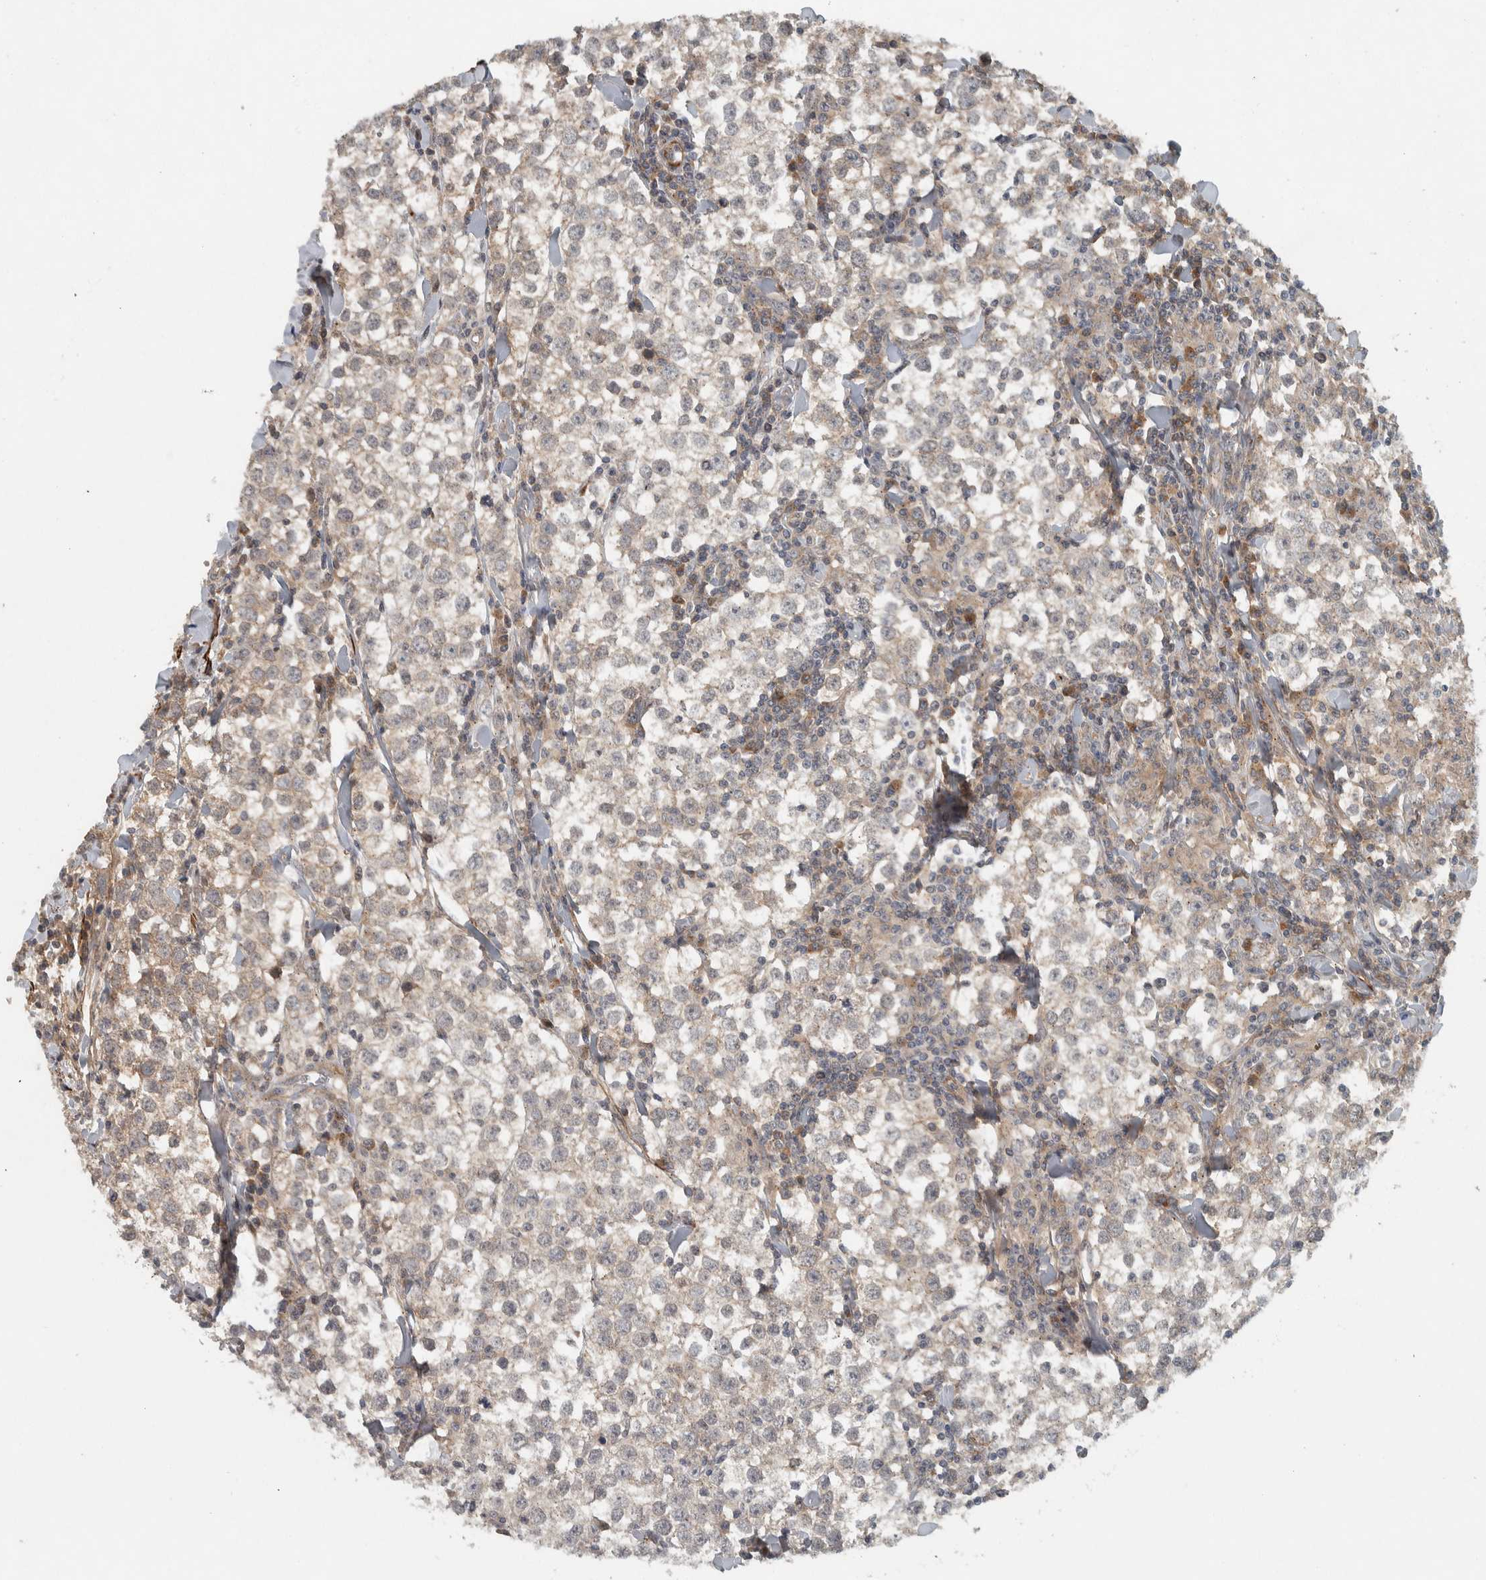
{"staining": {"intensity": "negative", "quantity": "none", "location": "none"}, "tissue": "testis cancer", "cell_type": "Tumor cells", "image_type": "cancer", "snomed": [{"axis": "morphology", "description": "Seminoma, NOS"}, {"axis": "morphology", "description": "Carcinoma, Embryonal, NOS"}, {"axis": "topography", "description": "Testis"}], "caption": "Testis seminoma was stained to show a protein in brown. There is no significant staining in tumor cells. (DAB immunohistochemistry (IHC) with hematoxylin counter stain).", "gene": "LBHD1", "patient": {"sex": "male", "age": 36}}